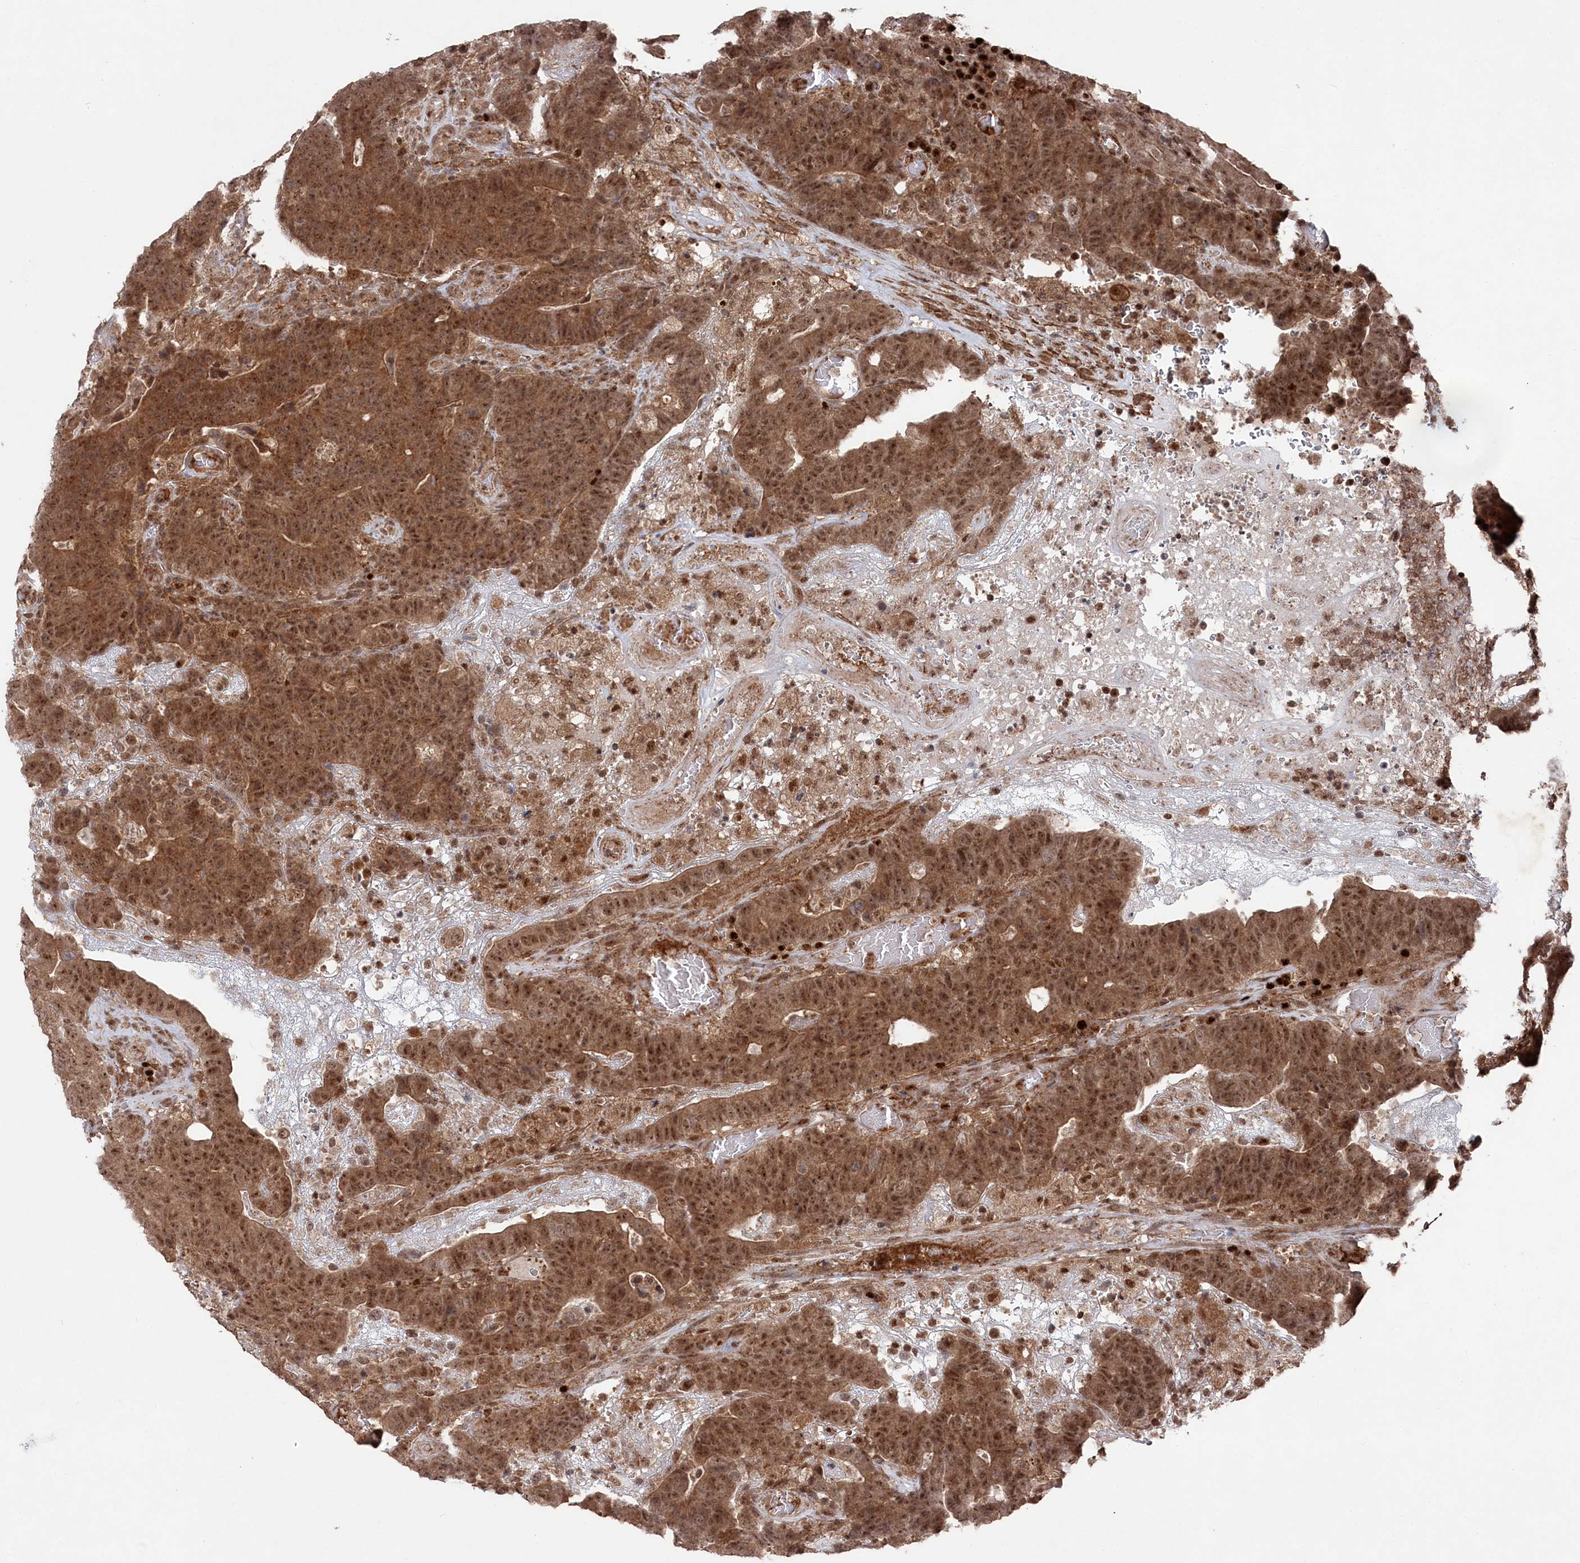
{"staining": {"intensity": "moderate", "quantity": ">75%", "location": "cytoplasmic/membranous,nuclear"}, "tissue": "colorectal cancer", "cell_type": "Tumor cells", "image_type": "cancer", "snomed": [{"axis": "morphology", "description": "Normal tissue, NOS"}, {"axis": "morphology", "description": "Adenocarcinoma, NOS"}, {"axis": "topography", "description": "Colon"}], "caption": "Immunohistochemistry (IHC) histopathology image of neoplastic tissue: human colorectal adenocarcinoma stained using IHC shows medium levels of moderate protein expression localized specifically in the cytoplasmic/membranous and nuclear of tumor cells, appearing as a cytoplasmic/membranous and nuclear brown color.", "gene": "BORCS7", "patient": {"sex": "female", "age": 75}}